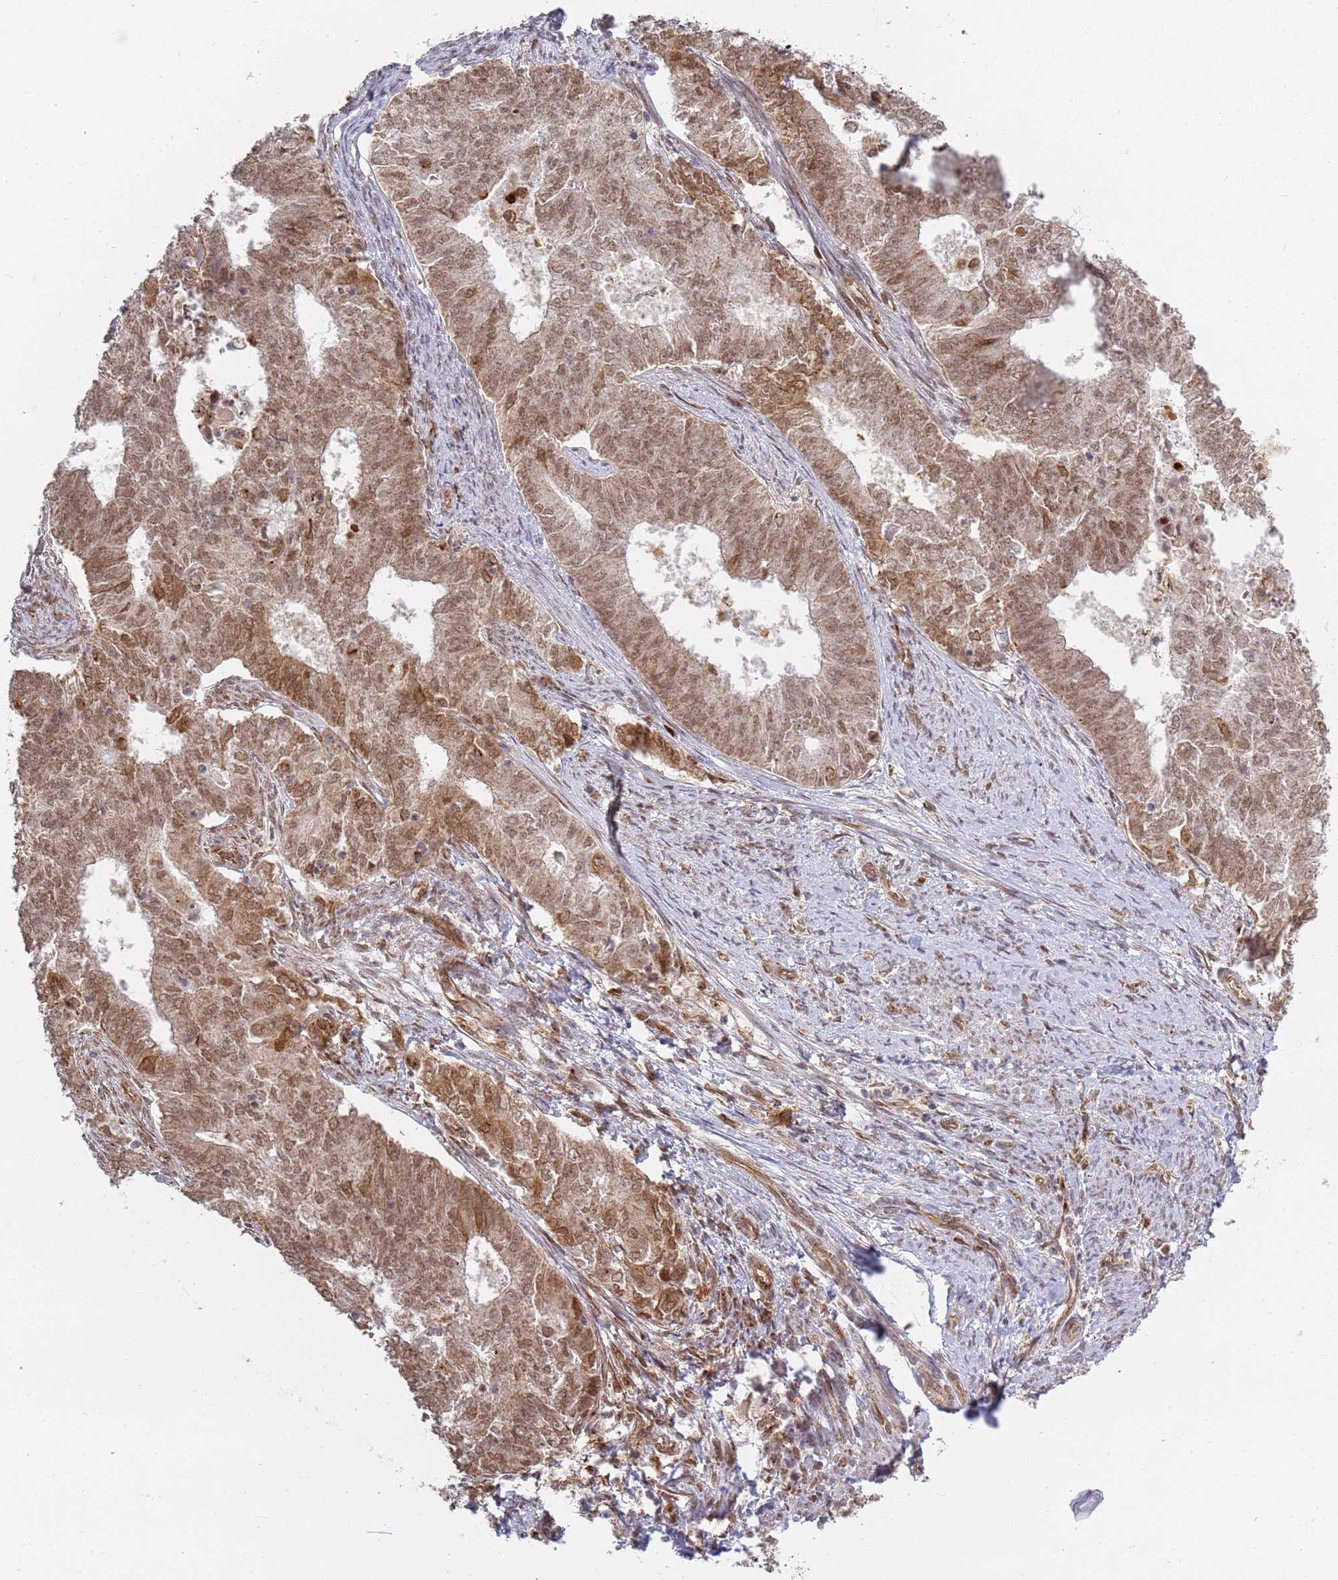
{"staining": {"intensity": "moderate", "quantity": ">75%", "location": "cytoplasmic/membranous,nuclear"}, "tissue": "endometrial cancer", "cell_type": "Tumor cells", "image_type": "cancer", "snomed": [{"axis": "morphology", "description": "Adenocarcinoma, NOS"}, {"axis": "topography", "description": "Endometrium"}], "caption": "Adenocarcinoma (endometrial) was stained to show a protein in brown. There is medium levels of moderate cytoplasmic/membranous and nuclear expression in approximately >75% of tumor cells.", "gene": "CEP170", "patient": {"sex": "female", "age": 62}}